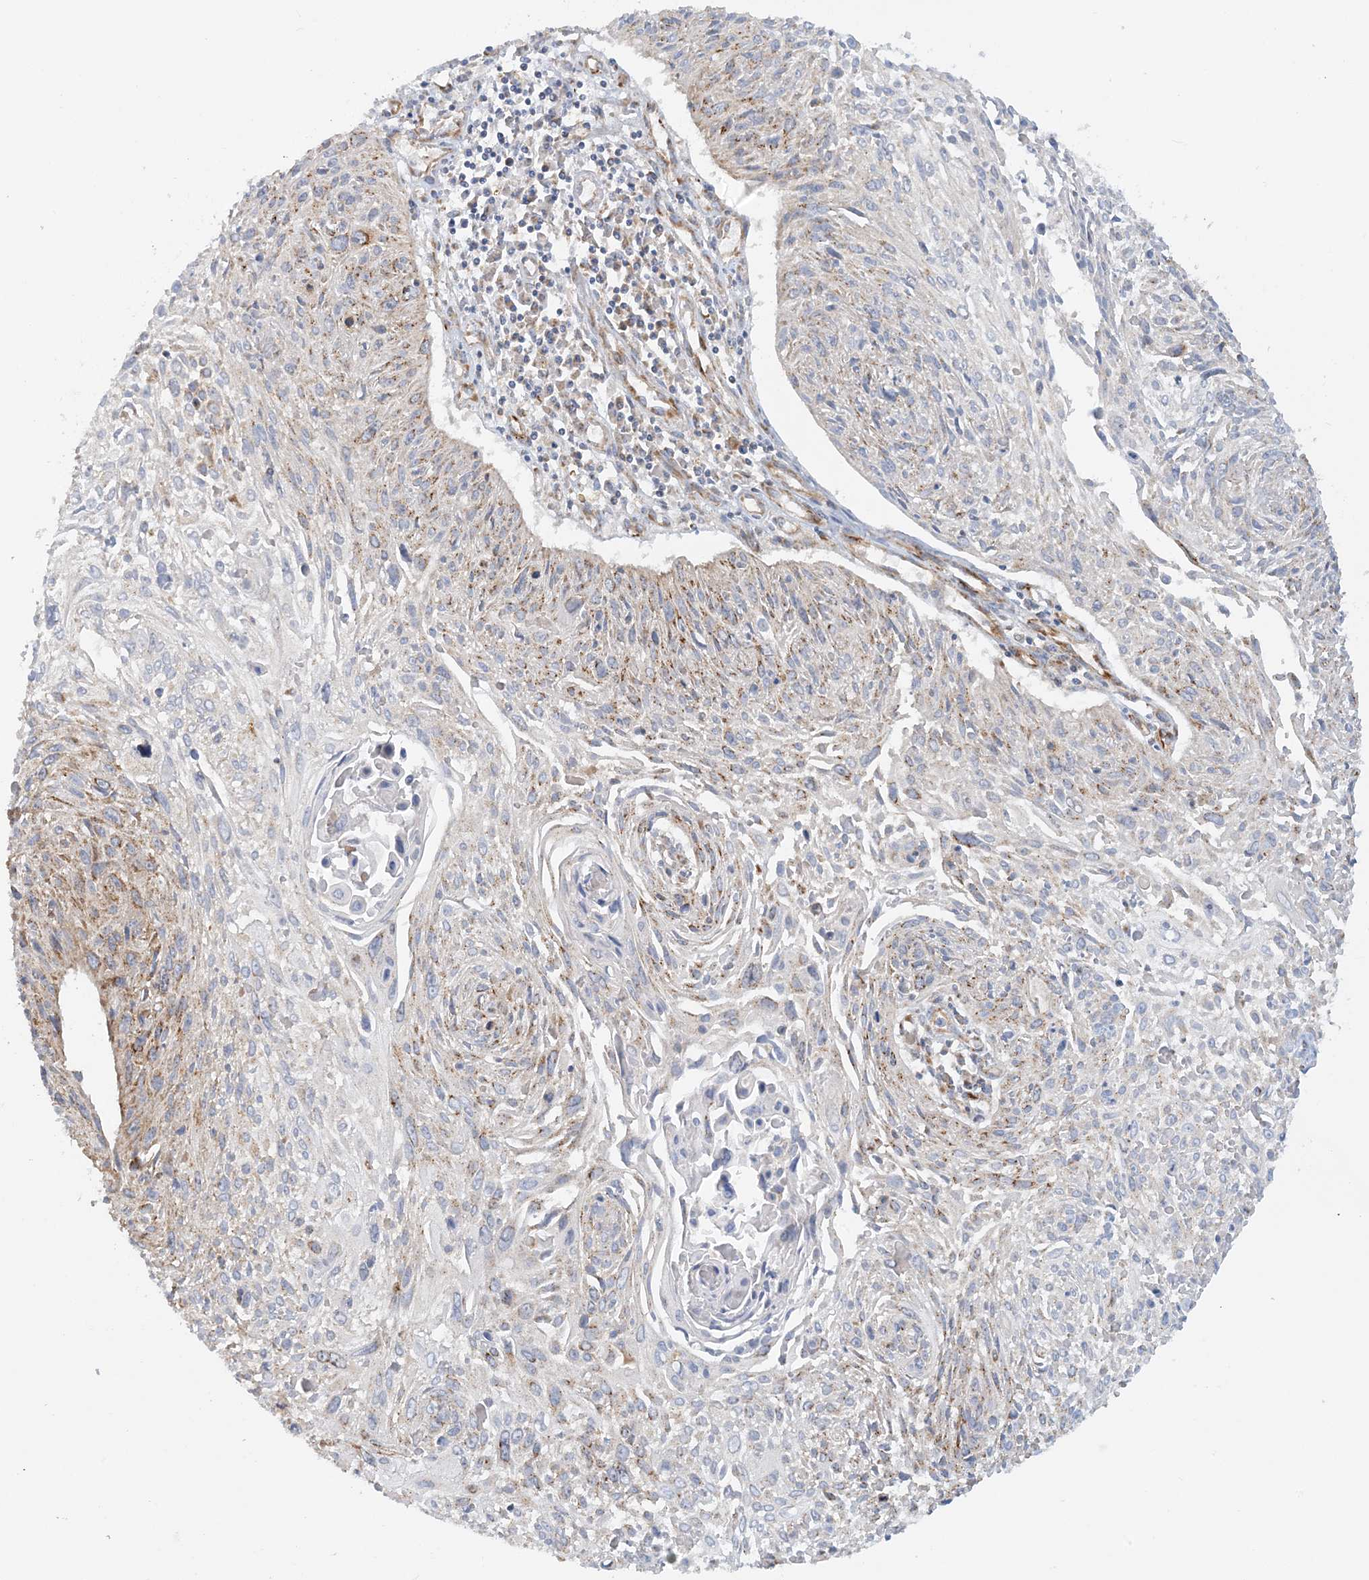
{"staining": {"intensity": "moderate", "quantity": "25%-75%", "location": "cytoplasmic/membranous"}, "tissue": "cervical cancer", "cell_type": "Tumor cells", "image_type": "cancer", "snomed": [{"axis": "morphology", "description": "Squamous cell carcinoma, NOS"}, {"axis": "topography", "description": "Cervix"}], "caption": "Moderate cytoplasmic/membranous positivity for a protein is seen in approximately 25%-75% of tumor cells of cervical squamous cell carcinoma using IHC.", "gene": "COA3", "patient": {"sex": "female", "age": 51}}